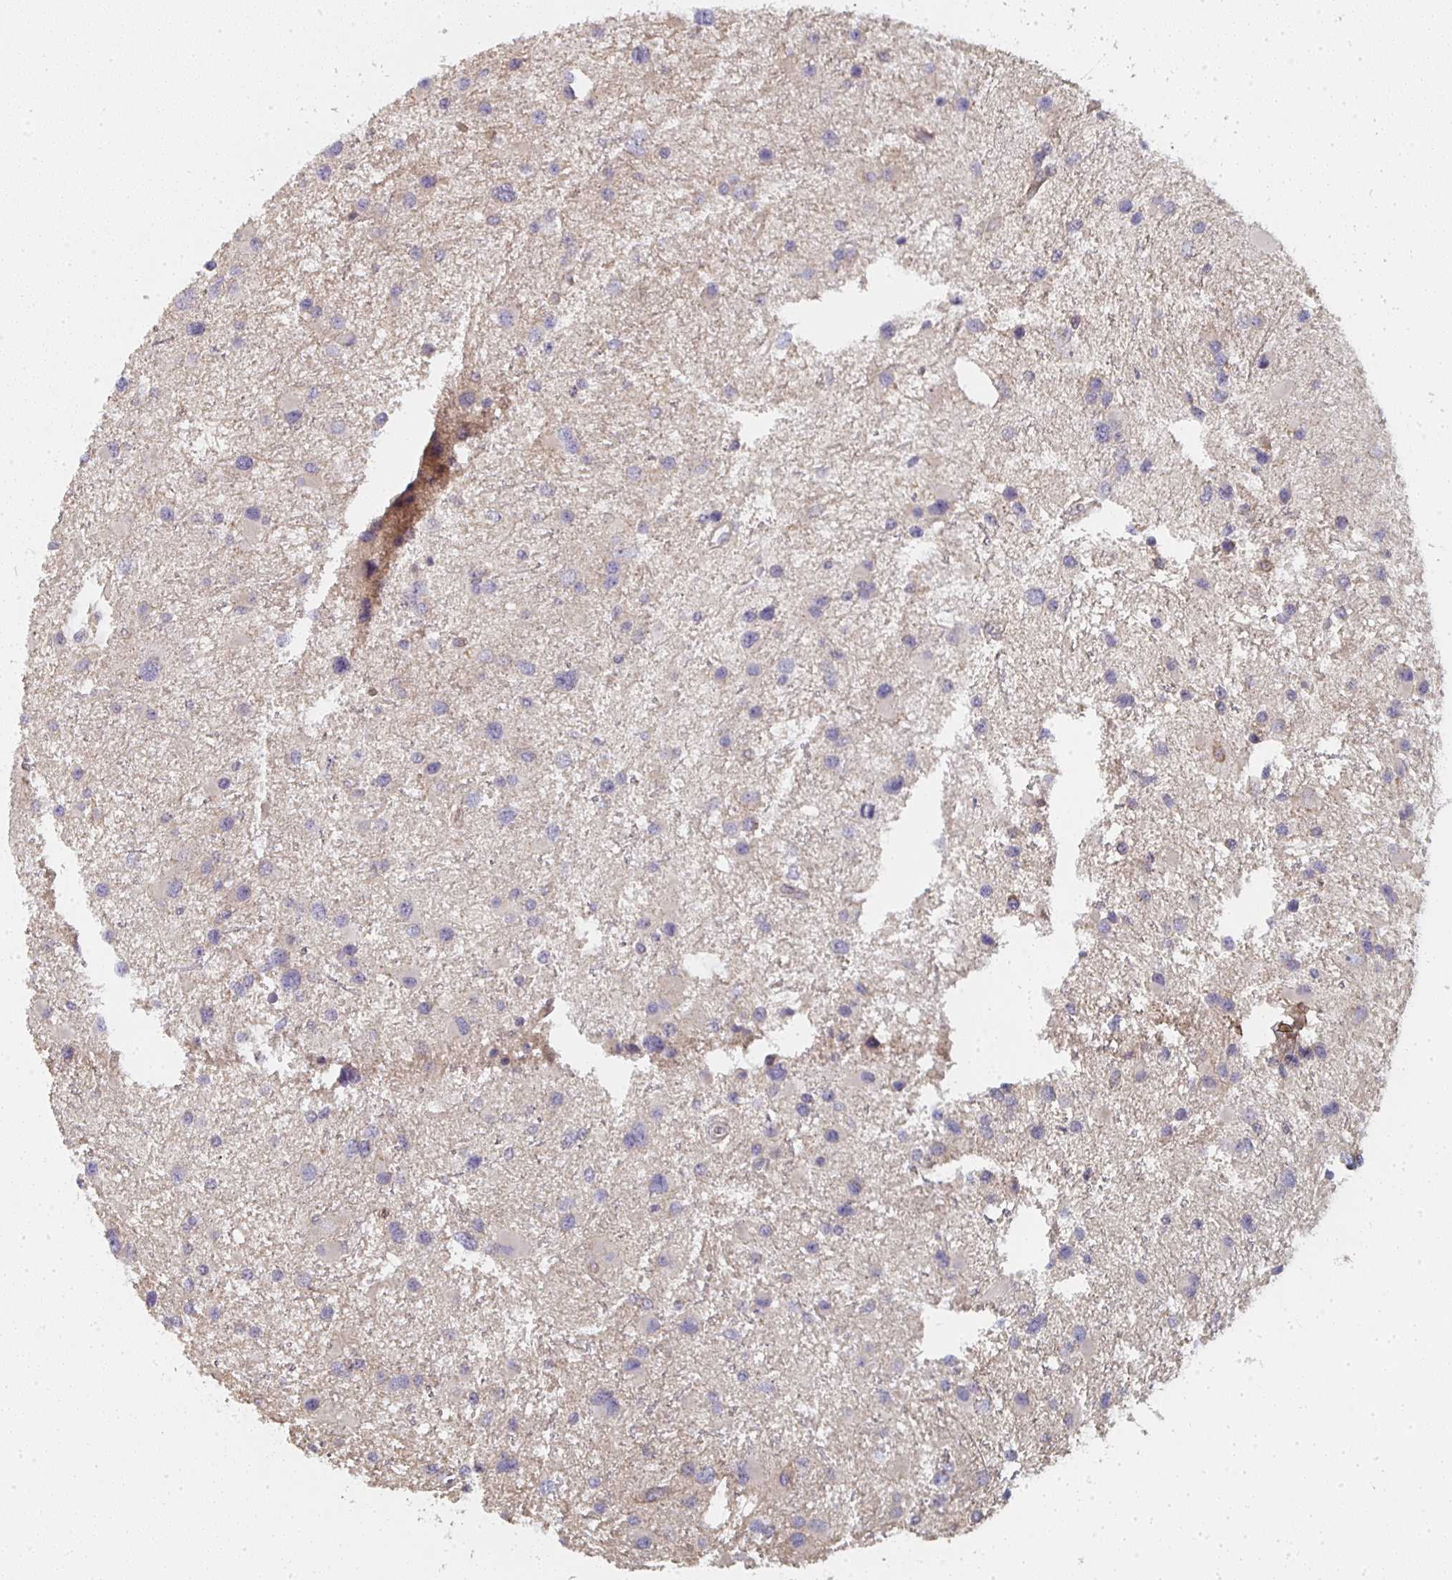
{"staining": {"intensity": "negative", "quantity": "none", "location": "none"}, "tissue": "glioma", "cell_type": "Tumor cells", "image_type": "cancer", "snomed": [{"axis": "morphology", "description": "Glioma, malignant, Low grade"}, {"axis": "topography", "description": "Brain"}], "caption": "Tumor cells show no significant protein positivity in low-grade glioma (malignant).", "gene": "CTHRC1", "patient": {"sex": "female", "age": 32}}